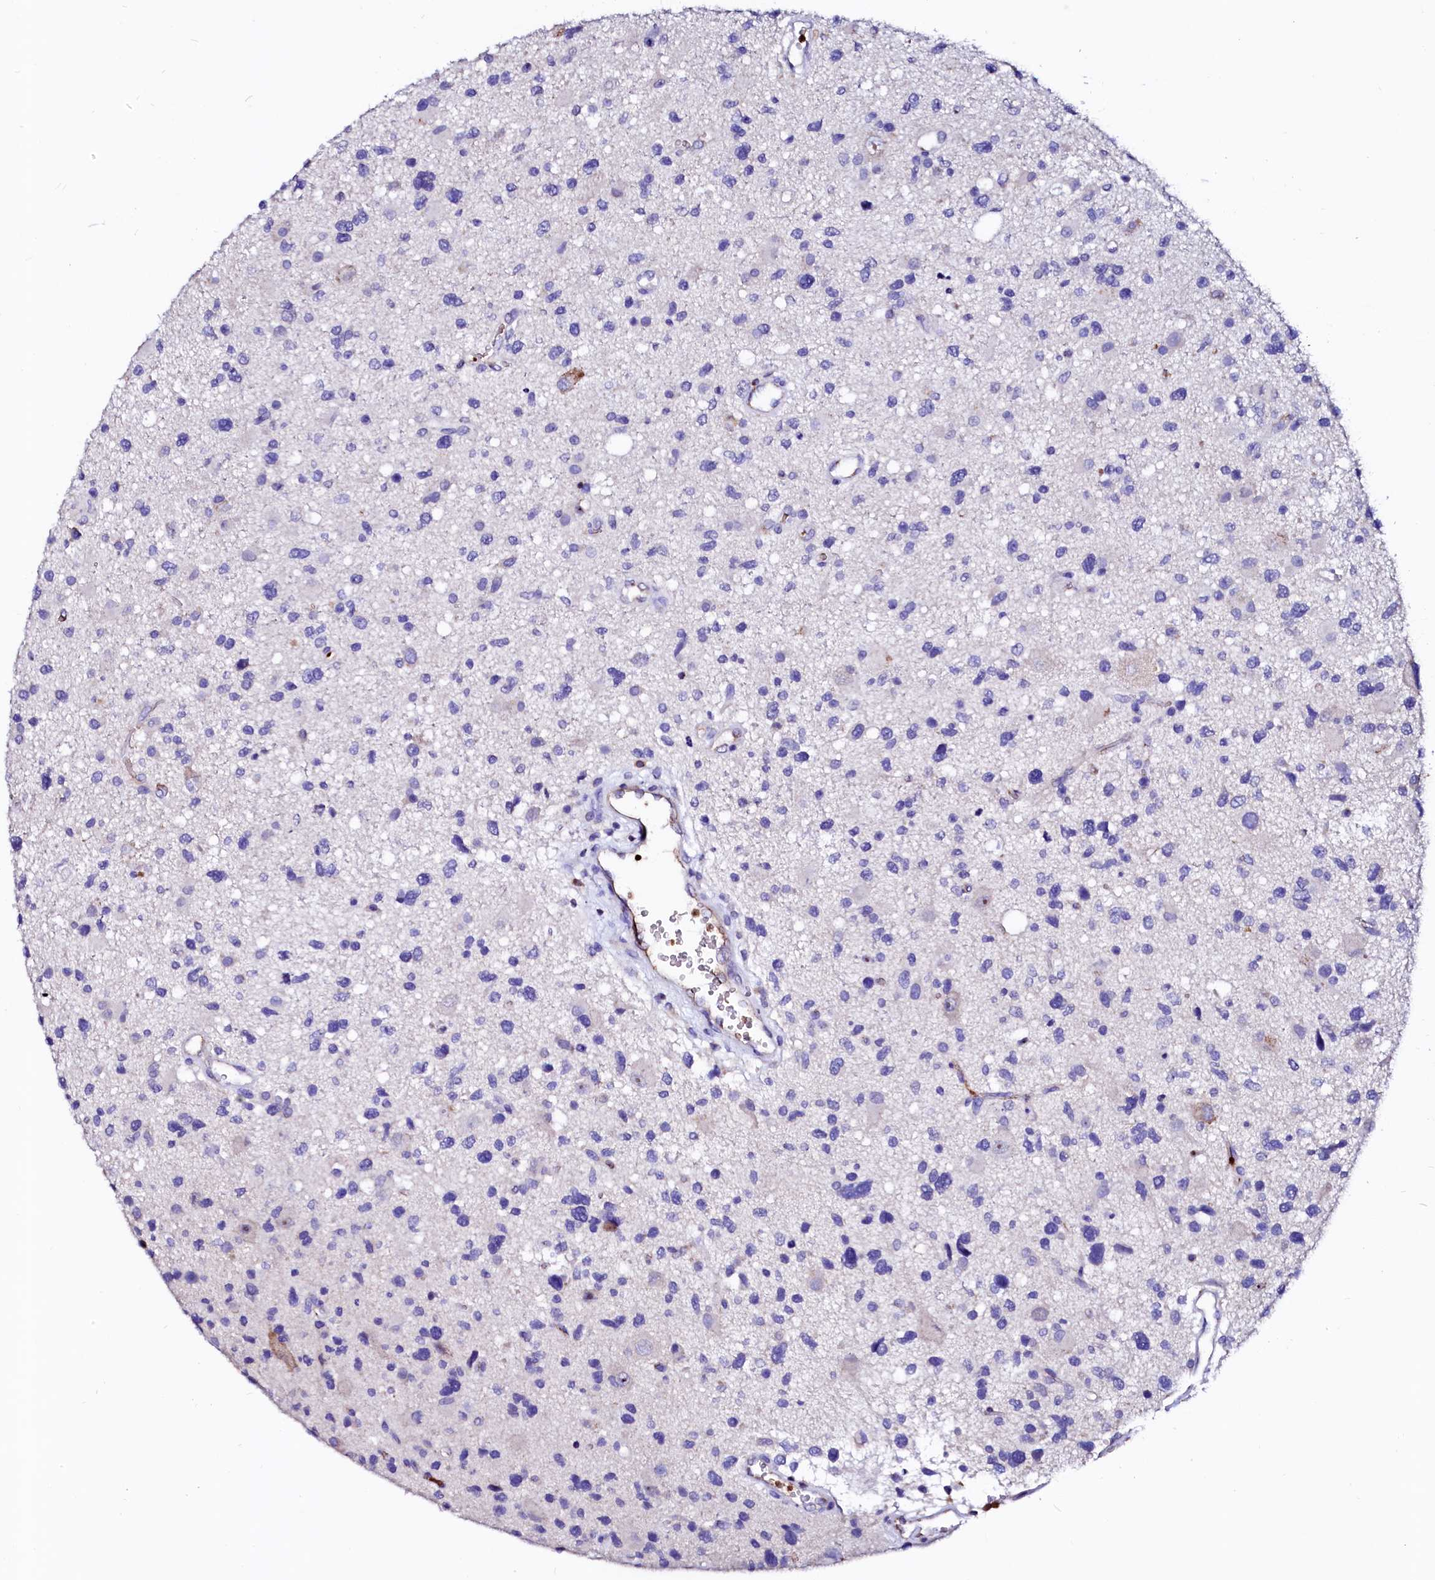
{"staining": {"intensity": "negative", "quantity": "none", "location": "none"}, "tissue": "glioma", "cell_type": "Tumor cells", "image_type": "cancer", "snomed": [{"axis": "morphology", "description": "Glioma, malignant, High grade"}, {"axis": "topography", "description": "Brain"}], "caption": "Tumor cells show no significant protein expression in glioma.", "gene": "RAB27A", "patient": {"sex": "male", "age": 33}}